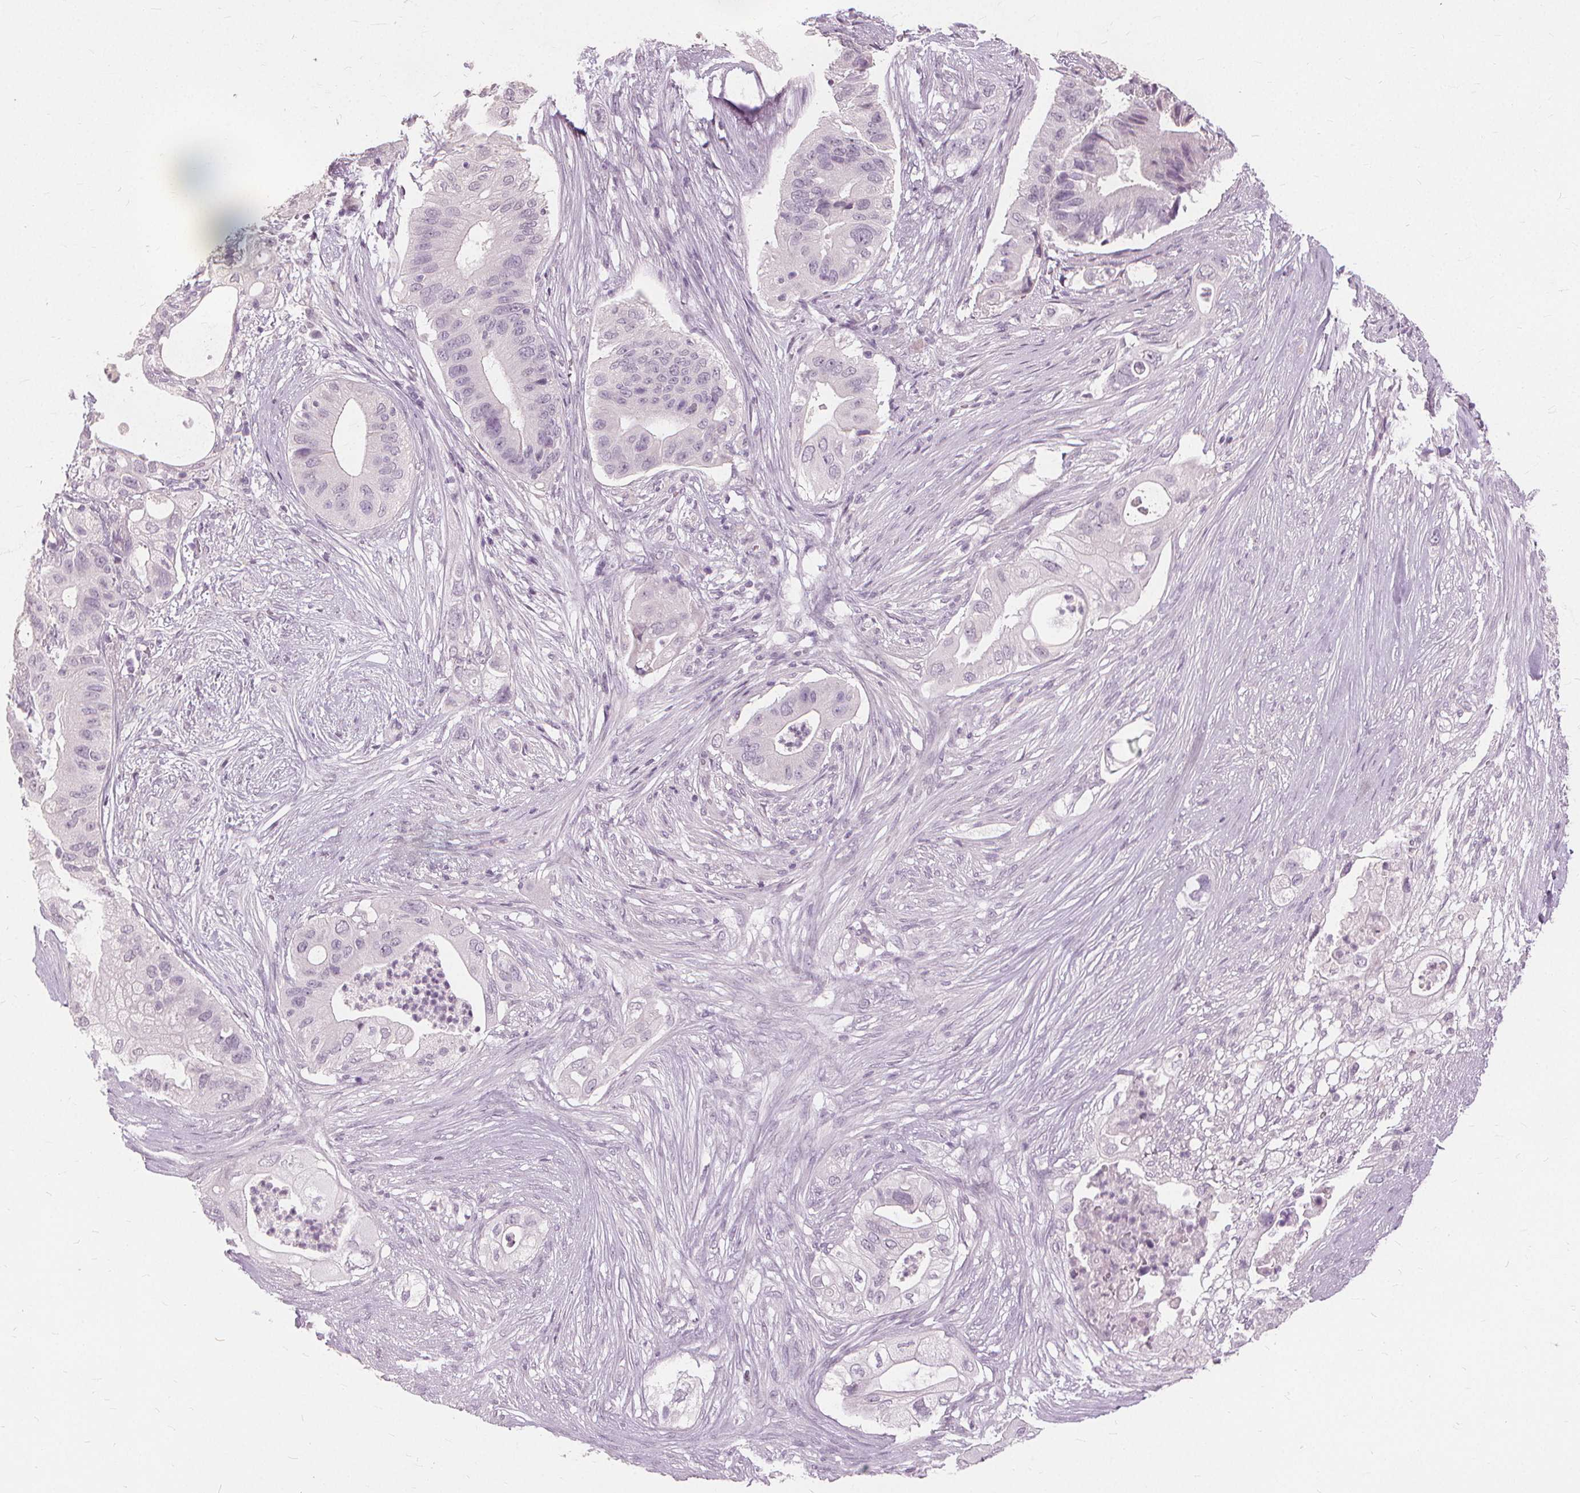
{"staining": {"intensity": "negative", "quantity": "none", "location": "none"}, "tissue": "pancreatic cancer", "cell_type": "Tumor cells", "image_type": "cancer", "snomed": [{"axis": "morphology", "description": "Adenocarcinoma, NOS"}, {"axis": "topography", "description": "Pancreas"}], "caption": "A high-resolution image shows immunohistochemistry staining of pancreatic adenocarcinoma, which reveals no significant positivity in tumor cells.", "gene": "SFTPD", "patient": {"sex": "female", "age": 72}}